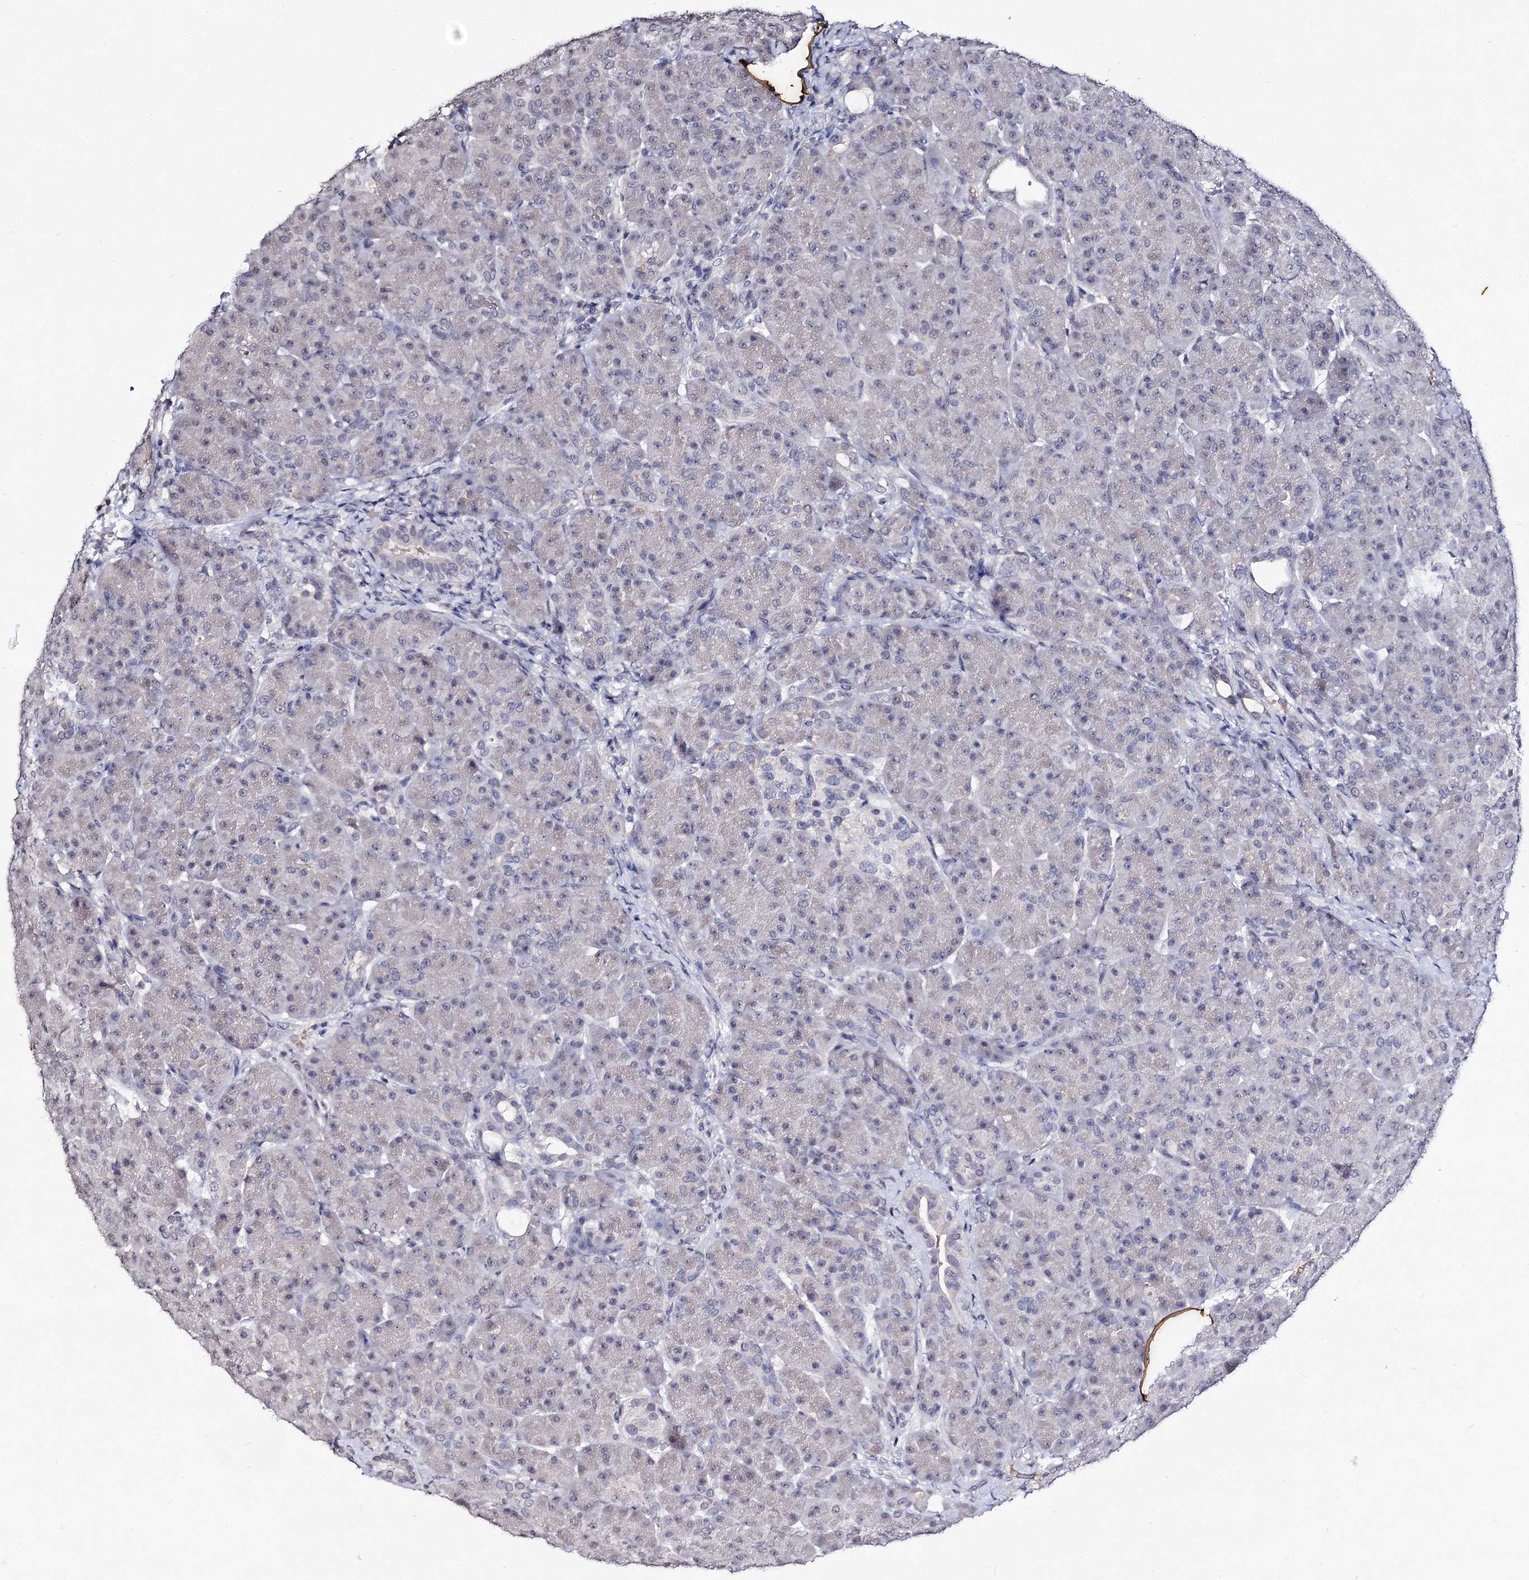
{"staining": {"intensity": "negative", "quantity": "none", "location": "none"}, "tissue": "pancreas", "cell_type": "Exocrine glandular cells", "image_type": "normal", "snomed": [{"axis": "morphology", "description": "Normal tissue, NOS"}, {"axis": "topography", "description": "Pancreas"}], "caption": "This is an immunohistochemistry histopathology image of unremarkable pancreas. There is no staining in exocrine glandular cells.", "gene": "PLIN1", "patient": {"sex": "male", "age": 63}}